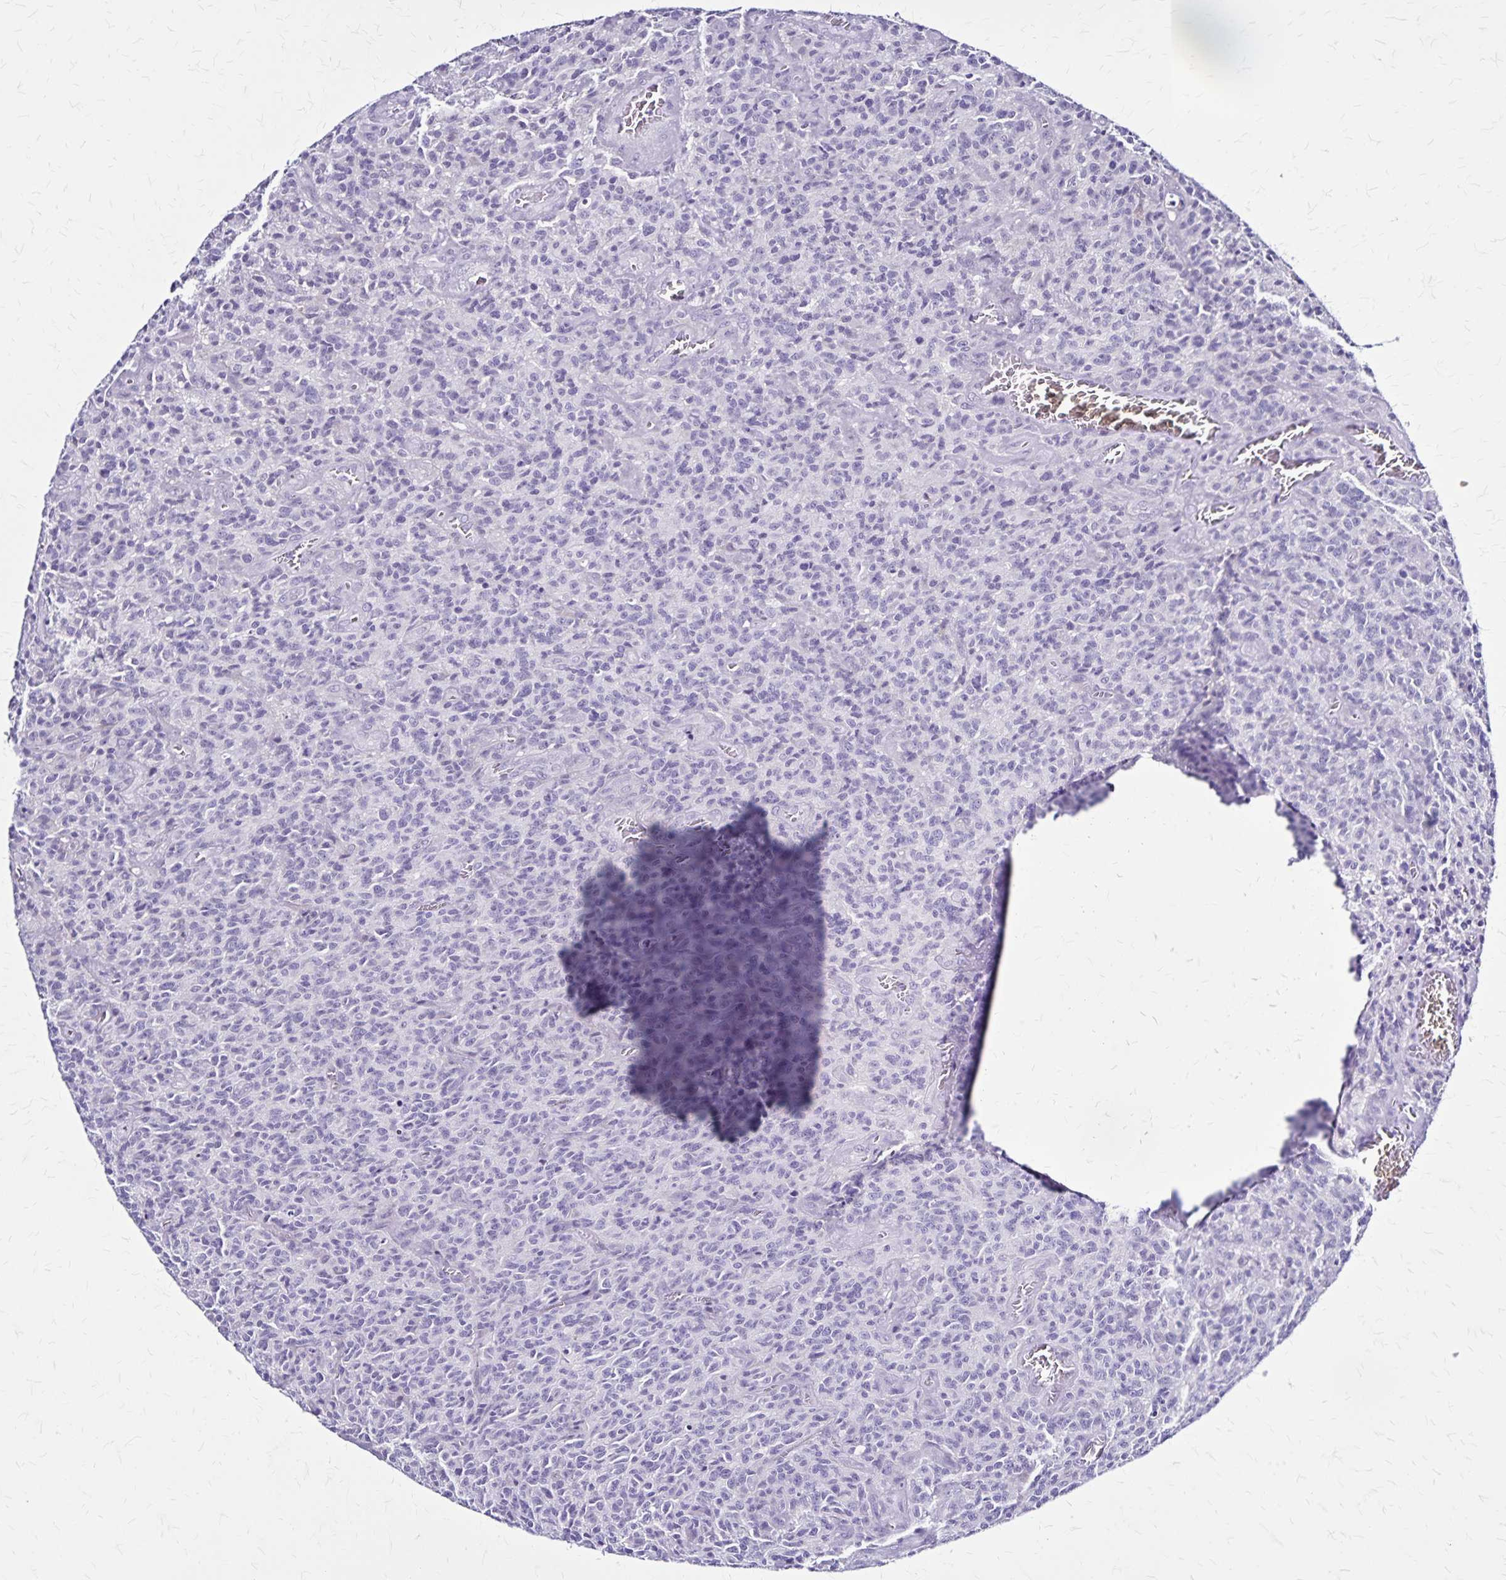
{"staining": {"intensity": "negative", "quantity": "none", "location": "none"}, "tissue": "glioma", "cell_type": "Tumor cells", "image_type": "cancer", "snomed": [{"axis": "morphology", "description": "Glioma, malignant, High grade"}, {"axis": "topography", "description": "Brain"}], "caption": "This is a histopathology image of immunohistochemistry staining of malignant glioma (high-grade), which shows no expression in tumor cells.", "gene": "PLXNA4", "patient": {"sex": "male", "age": 76}}